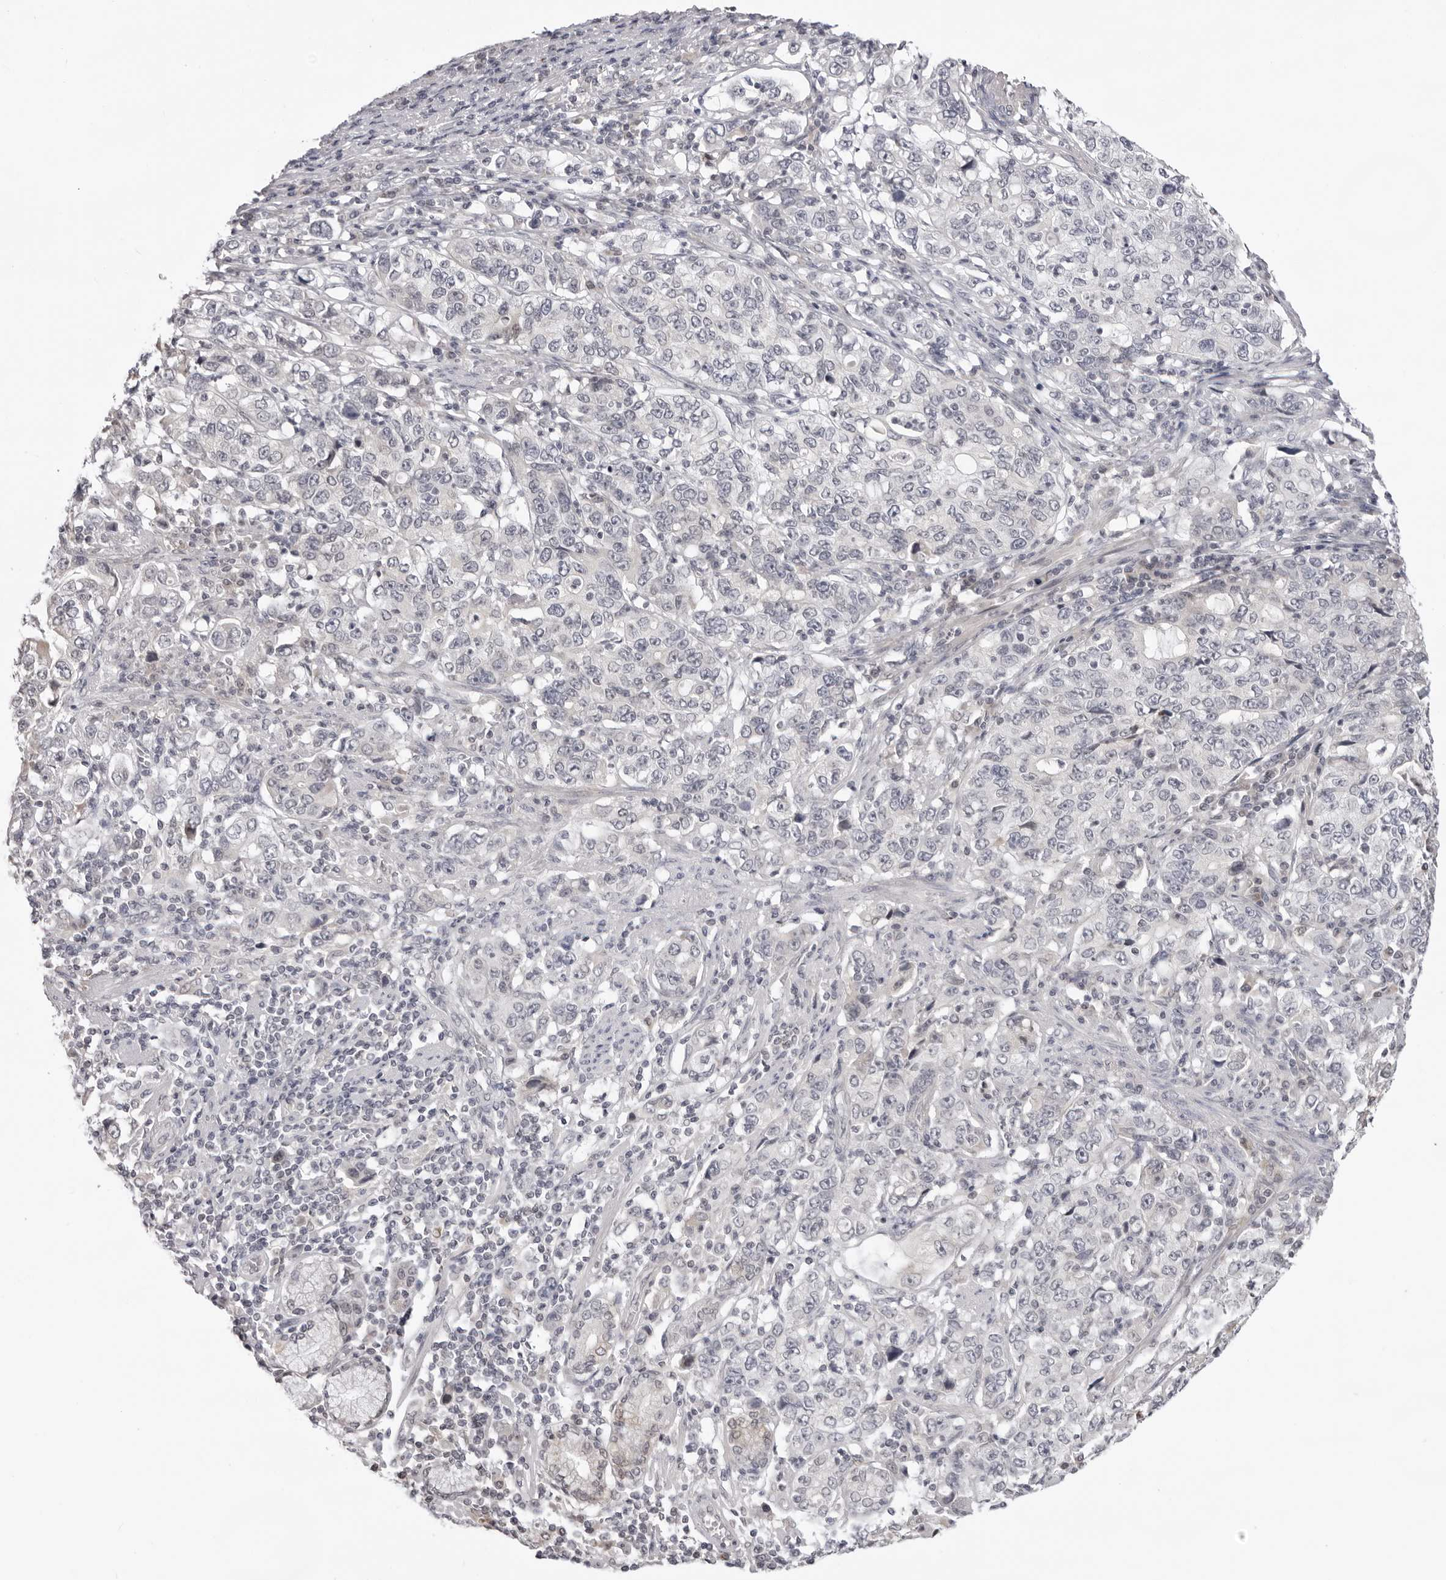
{"staining": {"intensity": "negative", "quantity": "none", "location": "none"}, "tissue": "stomach cancer", "cell_type": "Tumor cells", "image_type": "cancer", "snomed": [{"axis": "morphology", "description": "Adenocarcinoma, NOS"}, {"axis": "topography", "description": "Stomach, lower"}], "caption": "Image shows no significant protein positivity in tumor cells of stomach cancer (adenocarcinoma).", "gene": "ACP6", "patient": {"sex": "female", "age": 72}}